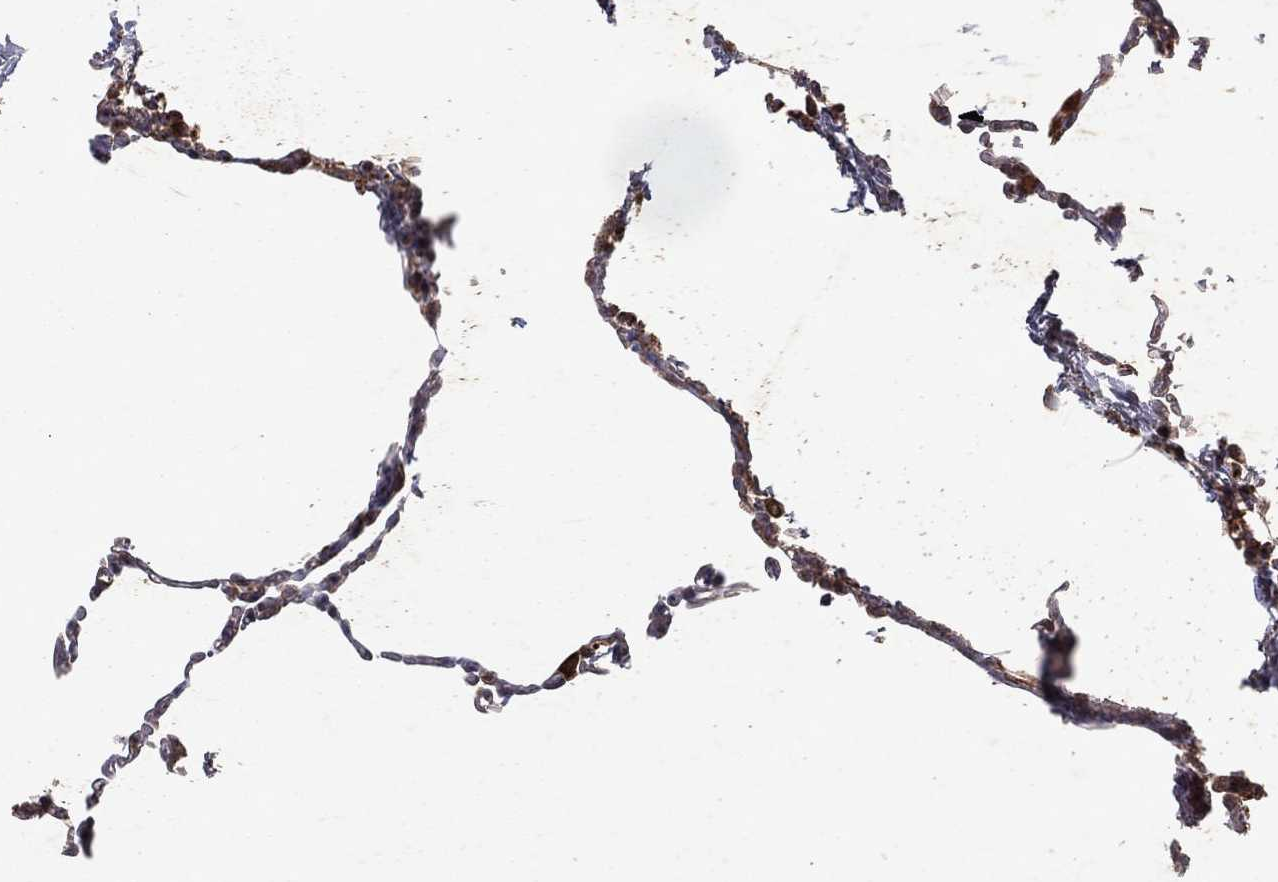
{"staining": {"intensity": "moderate", "quantity": "<25%", "location": "cytoplasmic/membranous"}, "tissue": "lung", "cell_type": "Alveolar cells", "image_type": "normal", "snomed": [{"axis": "morphology", "description": "Normal tissue, NOS"}, {"axis": "topography", "description": "Lung"}], "caption": "Immunohistochemical staining of unremarkable human lung displays <25% levels of moderate cytoplasmic/membranous protein expression in about <25% of alveolar cells. Nuclei are stained in blue.", "gene": "PYROXD2", "patient": {"sex": "female", "age": 57}}